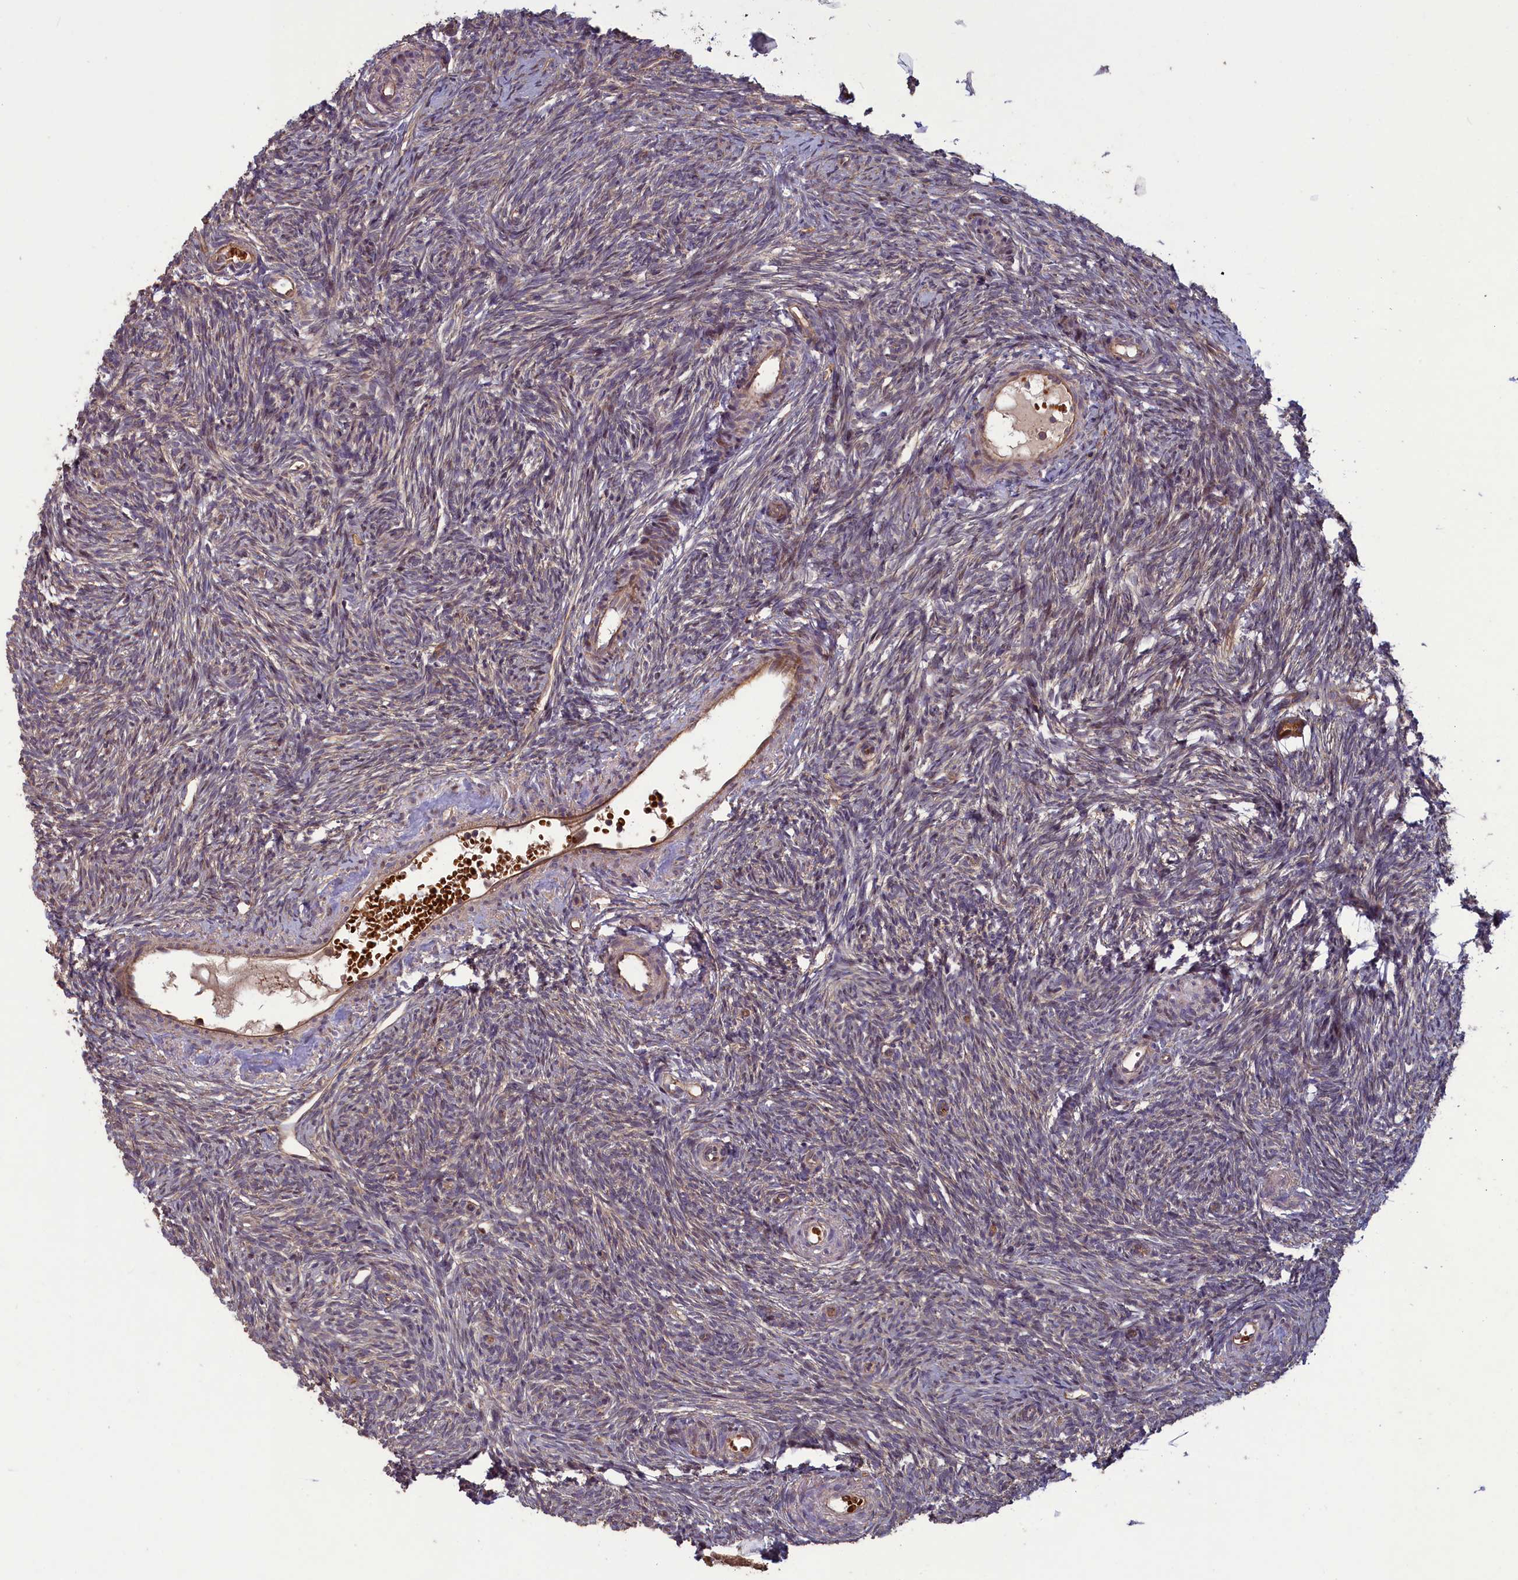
{"staining": {"intensity": "weak", "quantity": "25%-75%", "location": "cytoplasmic/membranous"}, "tissue": "ovary", "cell_type": "Ovarian stroma cells", "image_type": "normal", "snomed": [{"axis": "morphology", "description": "Normal tissue, NOS"}, {"axis": "topography", "description": "Ovary"}], "caption": "This histopathology image displays immunohistochemistry (IHC) staining of unremarkable ovary, with low weak cytoplasmic/membranous staining in approximately 25%-75% of ovarian stroma cells.", "gene": "CIAO2B", "patient": {"sex": "female", "age": 51}}